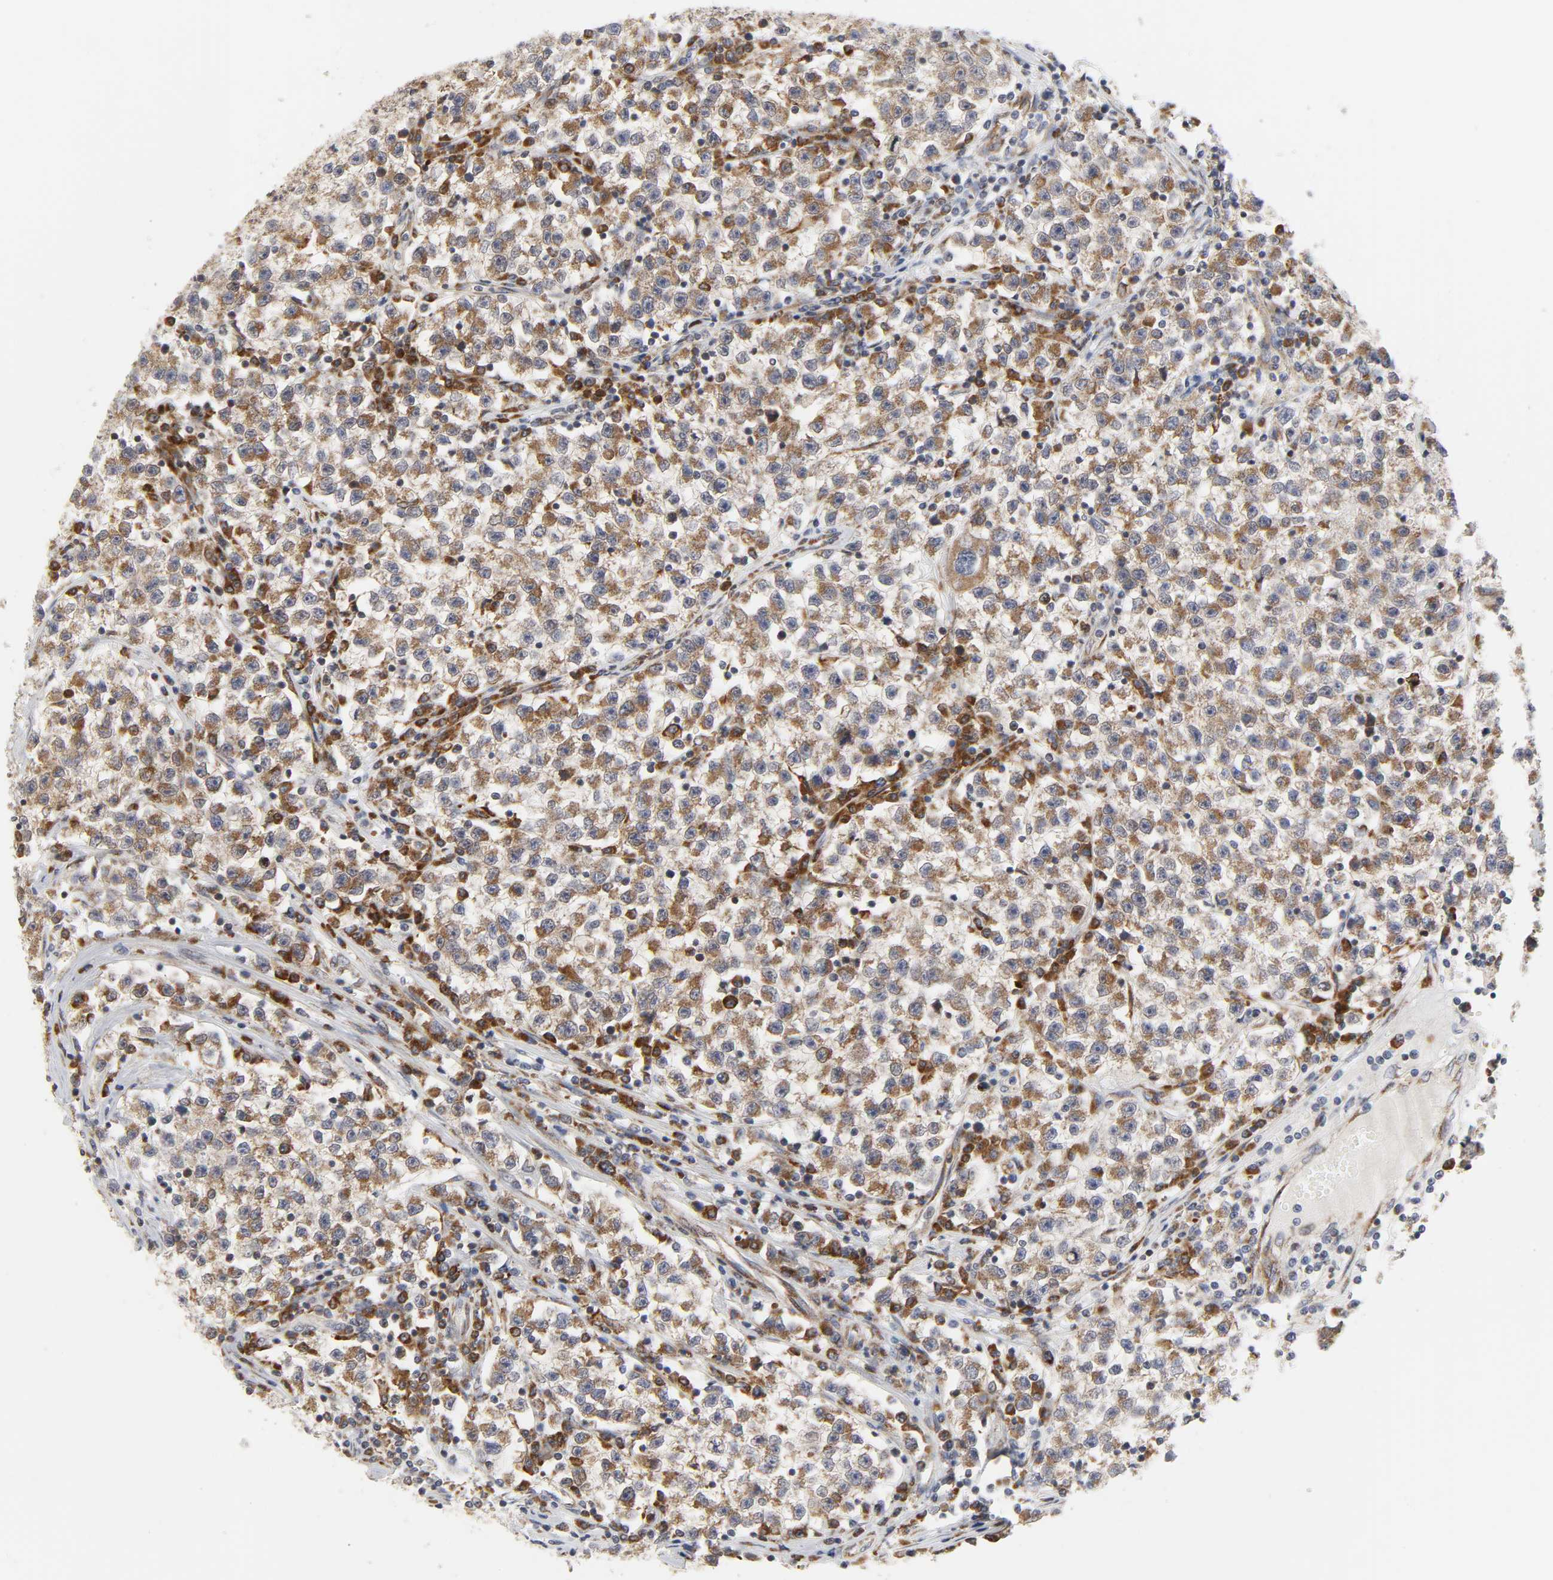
{"staining": {"intensity": "moderate", "quantity": ">75%", "location": "cytoplasmic/membranous"}, "tissue": "testis cancer", "cell_type": "Tumor cells", "image_type": "cancer", "snomed": [{"axis": "morphology", "description": "Seminoma, NOS"}, {"axis": "topography", "description": "Testis"}], "caption": "High-magnification brightfield microscopy of testis cancer stained with DAB (3,3'-diaminobenzidine) (brown) and counterstained with hematoxylin (blue). tumor cells exhibit moderate cytoplasmic/membranous expression is appreciated in about>75% of cells.", "gene": "BAX", "patient": {"sex": "male", "age": 22}}